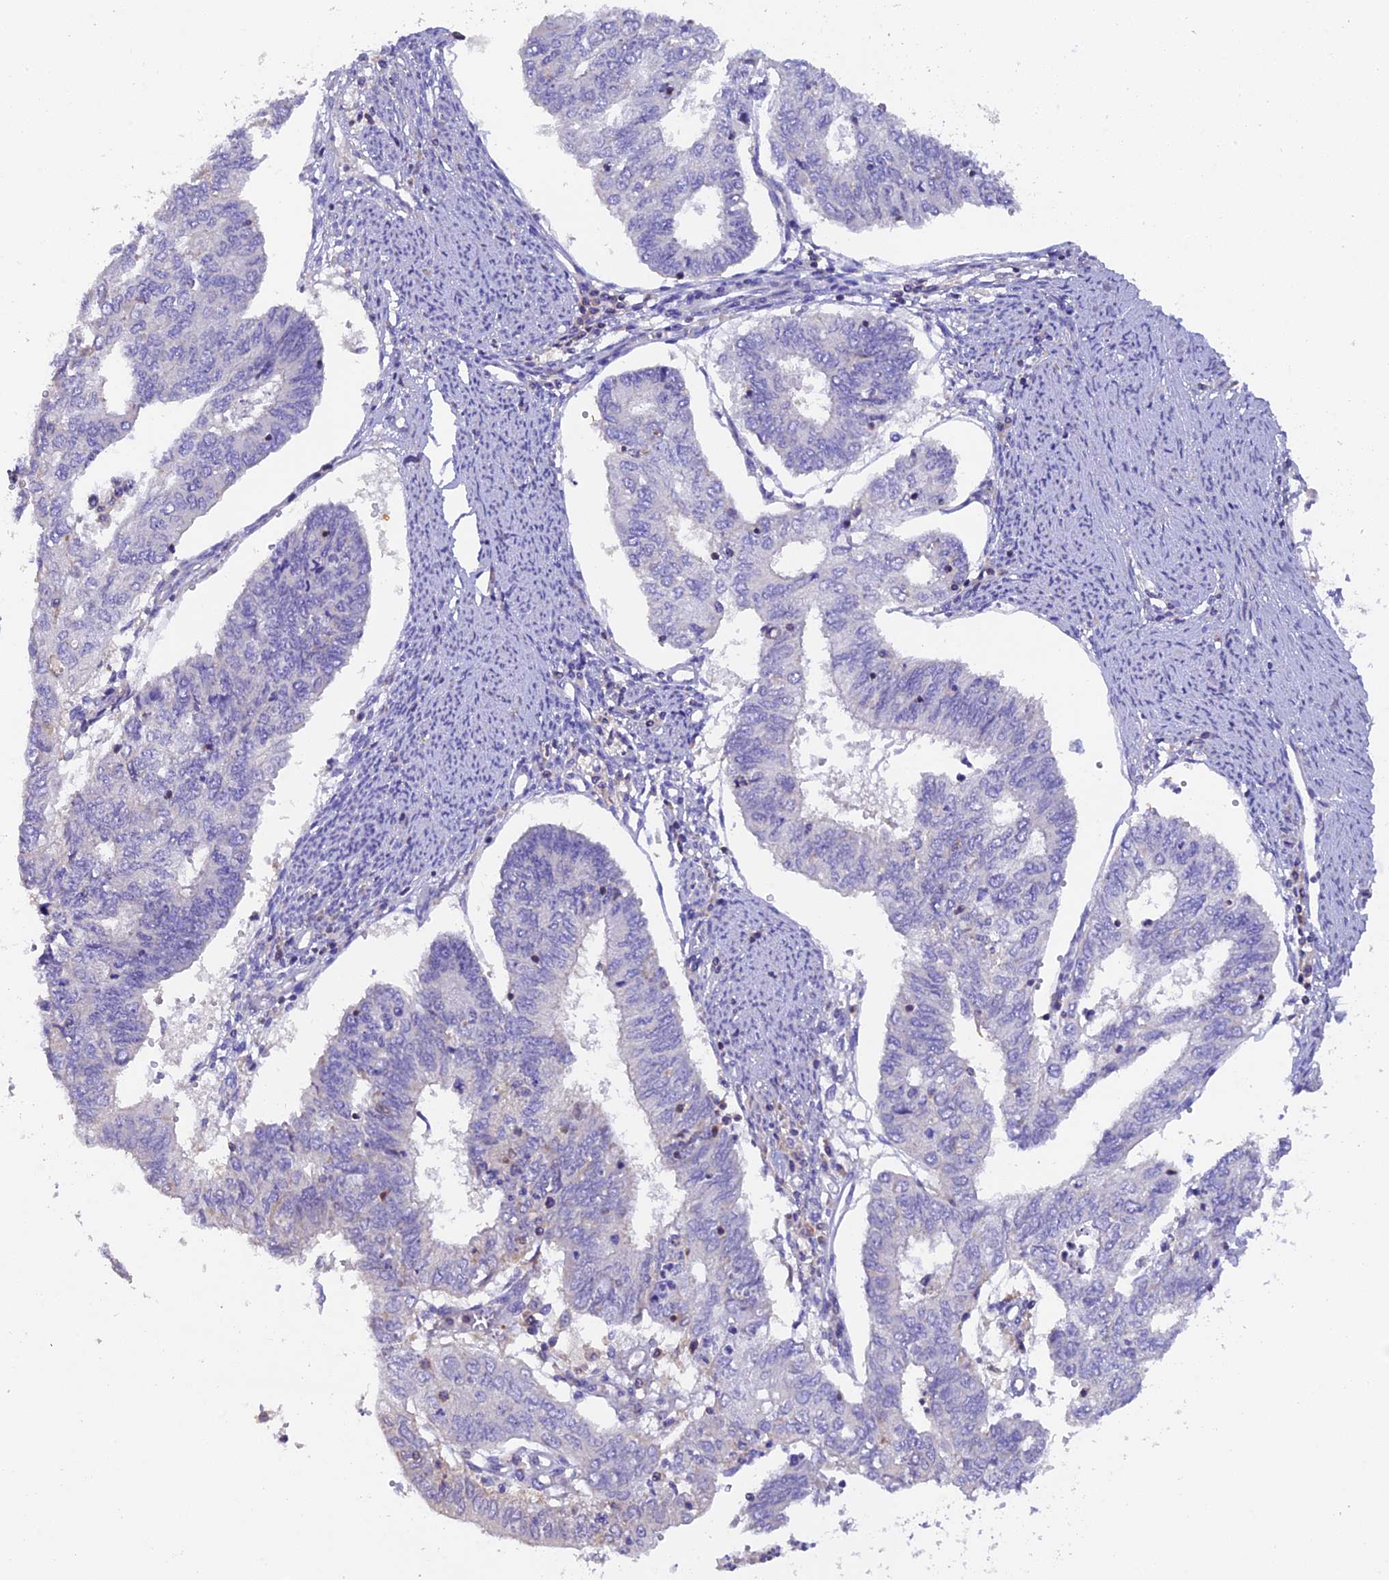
{"staining": {"intensity": "negative", "quantity": "none", "location": "none"}, "tissue": "endometrial cancer", "cell_type": "Tumor cells", "image_type": "cancer", "snomed": [{"axis": "morphology", "description": "Adenocarcinoma, NOS"}, {"axis": "topography", "description": "Endometrium"}], "caption": "High magnification brightfield microscopy of endometrial cancer (adenocarcinoma) stained with DAB (brown) and counterstained with hematoxylin (blue): tumor cells show no significant staining.", "gene": "LPXN", "patient": {"sex": "female", "age": 68}}